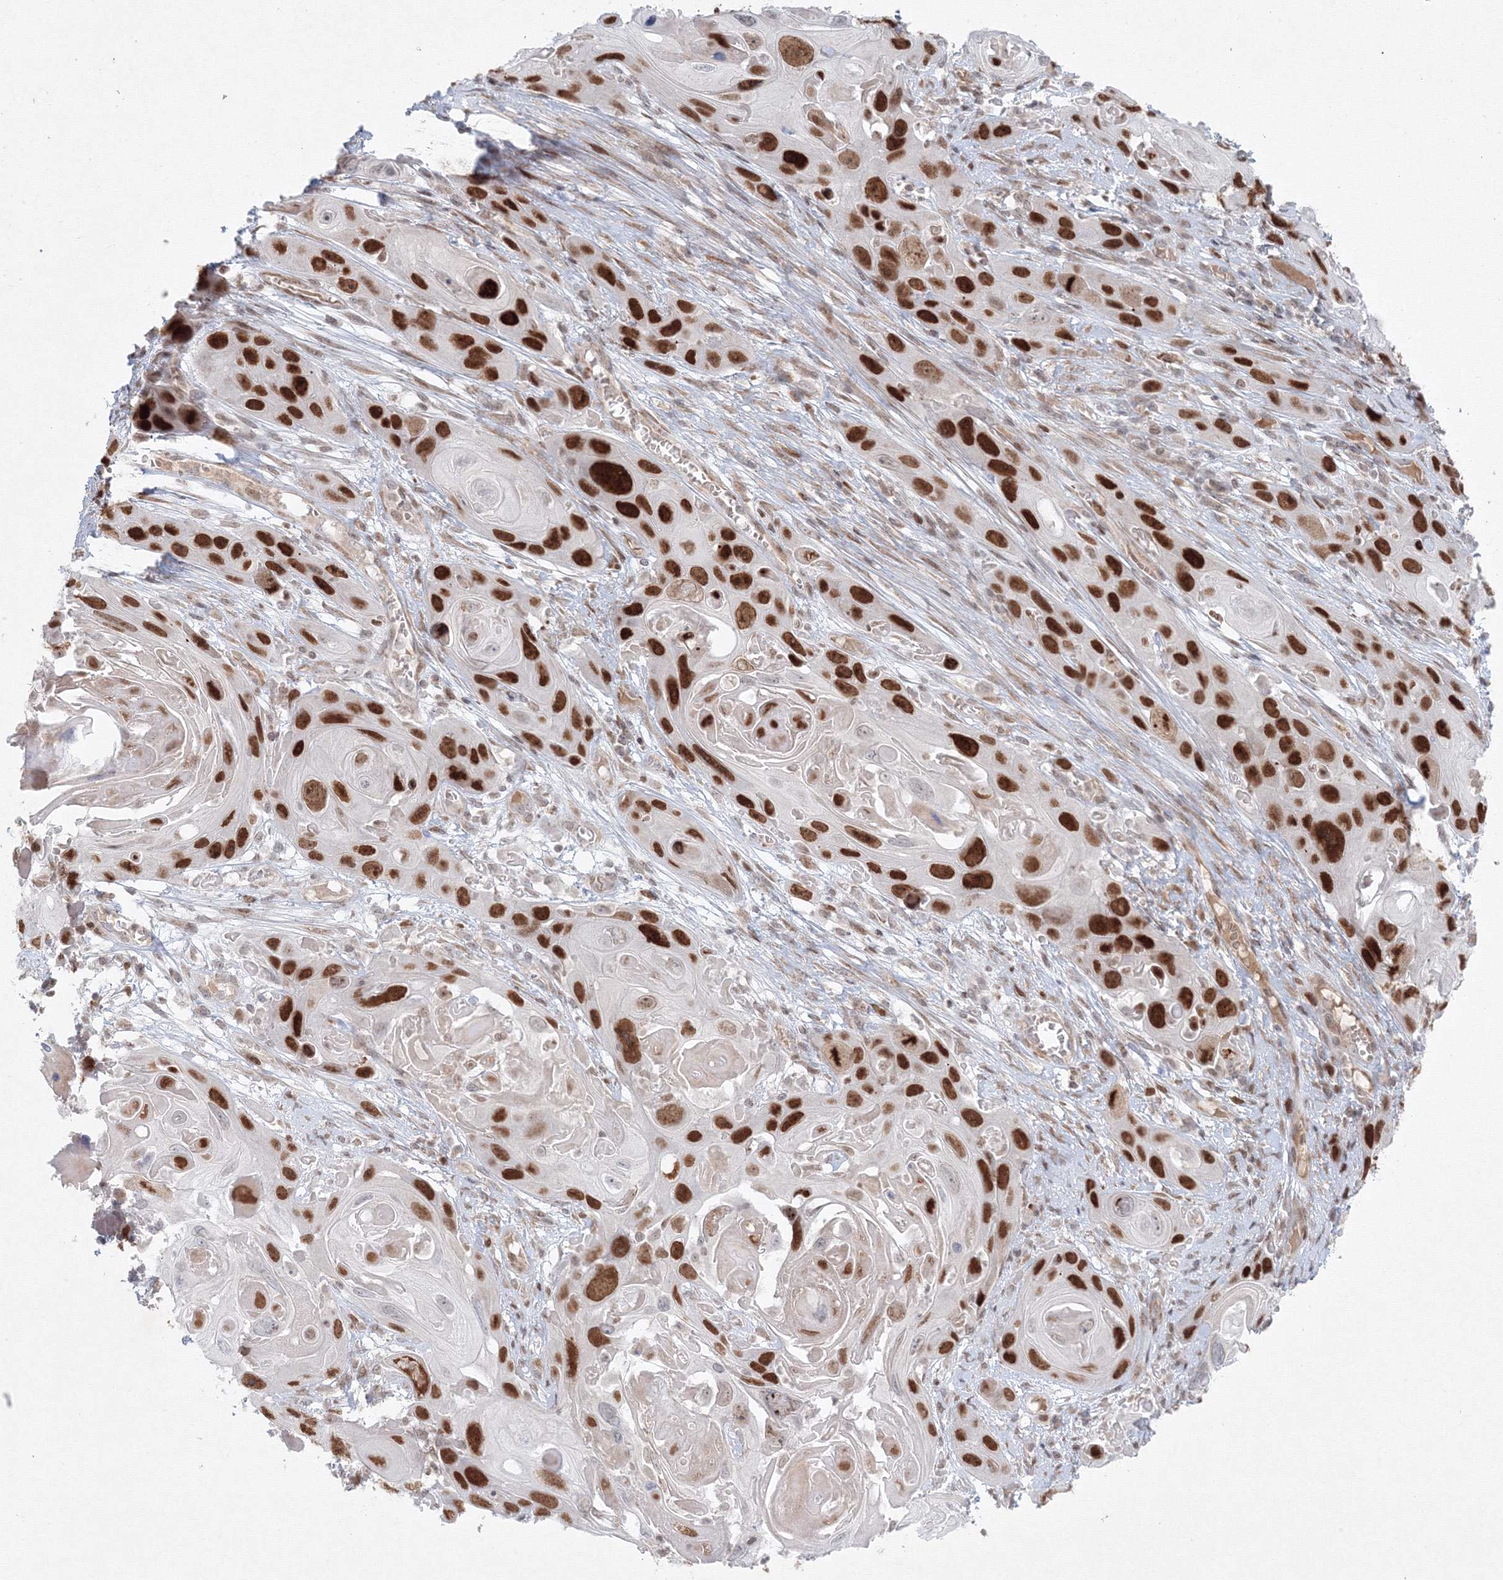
{"staining": {"intensity": "strong", "quantity": ">75%", "location": "nuclear"}, "tissue": "skin cancer", "cell_type": "Tumor cells", "image_type": "cancer", "snomed": [{"axis": "morphology", "description": "Squamous cell carcinoma, NOS"}, {"axis": "topography", "description": "Skin"}], "caption": "Brown immunohistochemical staining in human skin squamous cell carcinoma demonstrates strong nuclear positivity in approximately >75% of tumor cells. The staining was performed using DAB, with brown indicating positive protein expression. Nuclei are stained blue with hematoxylin.", "gene": "KIF4A", "patient": {"sex": "male", "age": 55}}